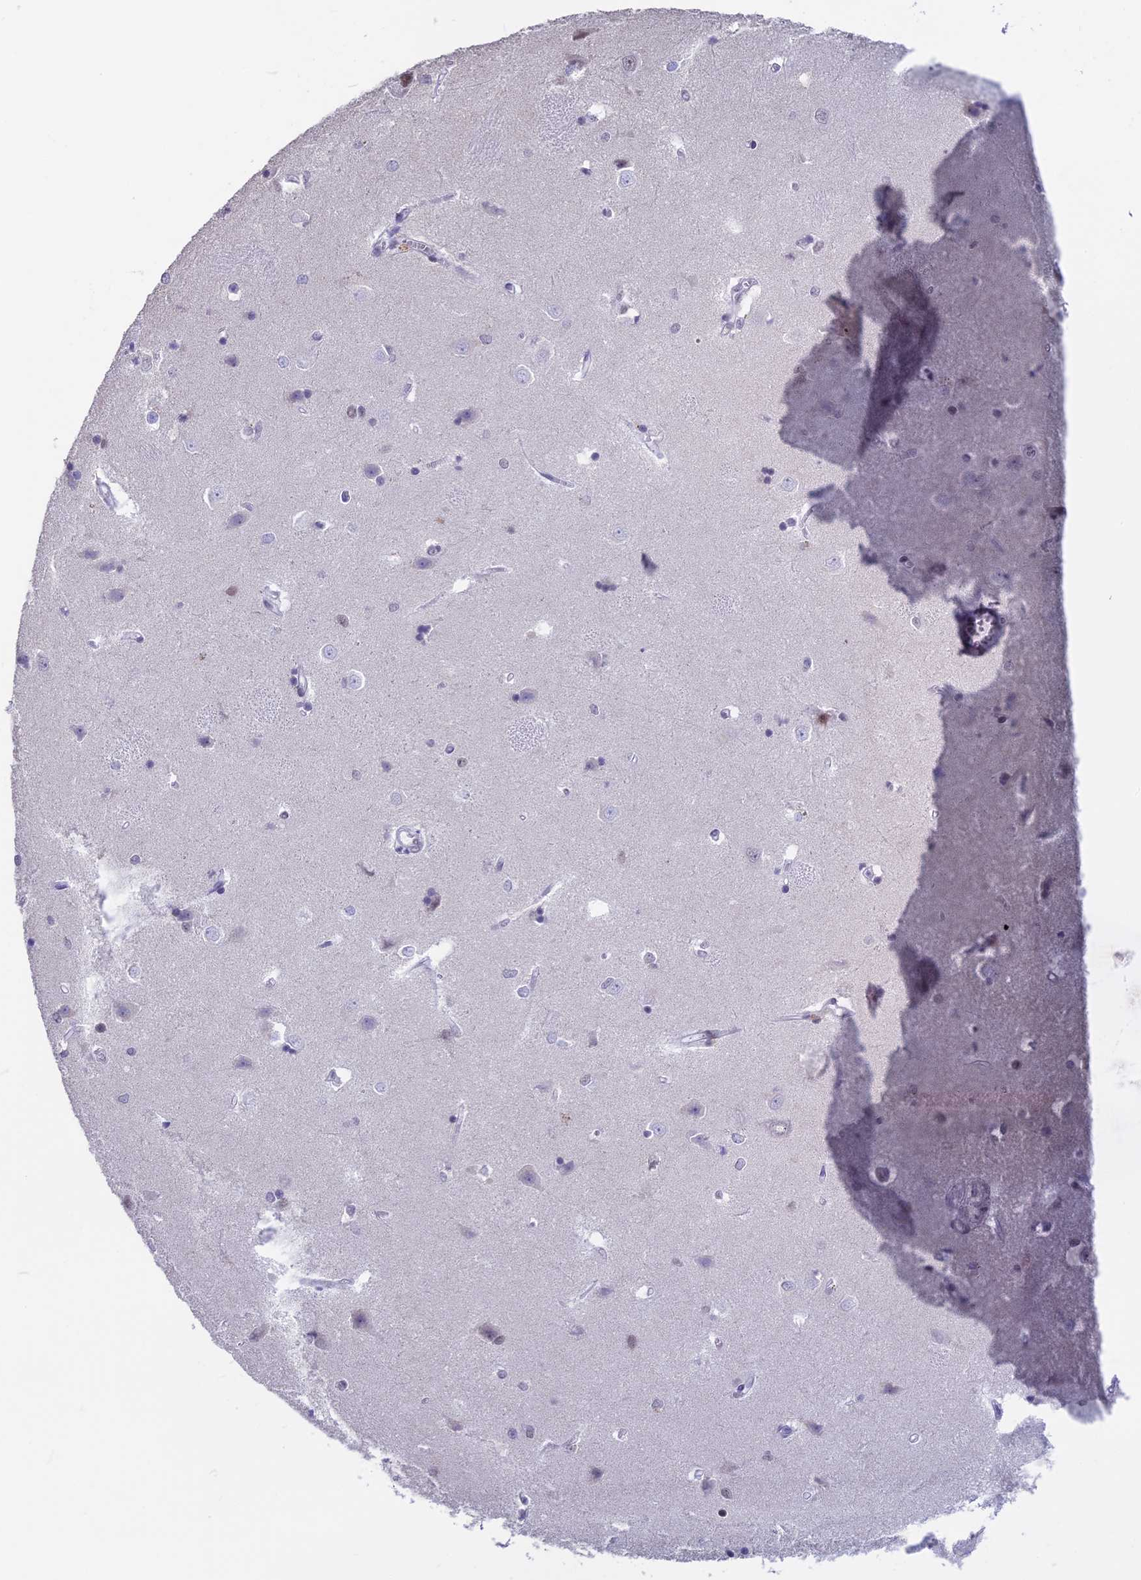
{"staining": {"intensity": "weak", "quantity": "<25%", "location": "nuclear"}, "tissue": "caudate", "cell_type": "Glial cells", "image_type": "normal", "snomed": [{"axis": "morphology", "description": "Normal tissue, NOS"}, {"axis": "topography", "description": "Lateral ventricle wall"}], "caption": "This is an IHC photomicrograph of normal caudate. There is no expression in glial cells.", "gene": "SETD2", "patient": {"sex": "male", "age": 37}}